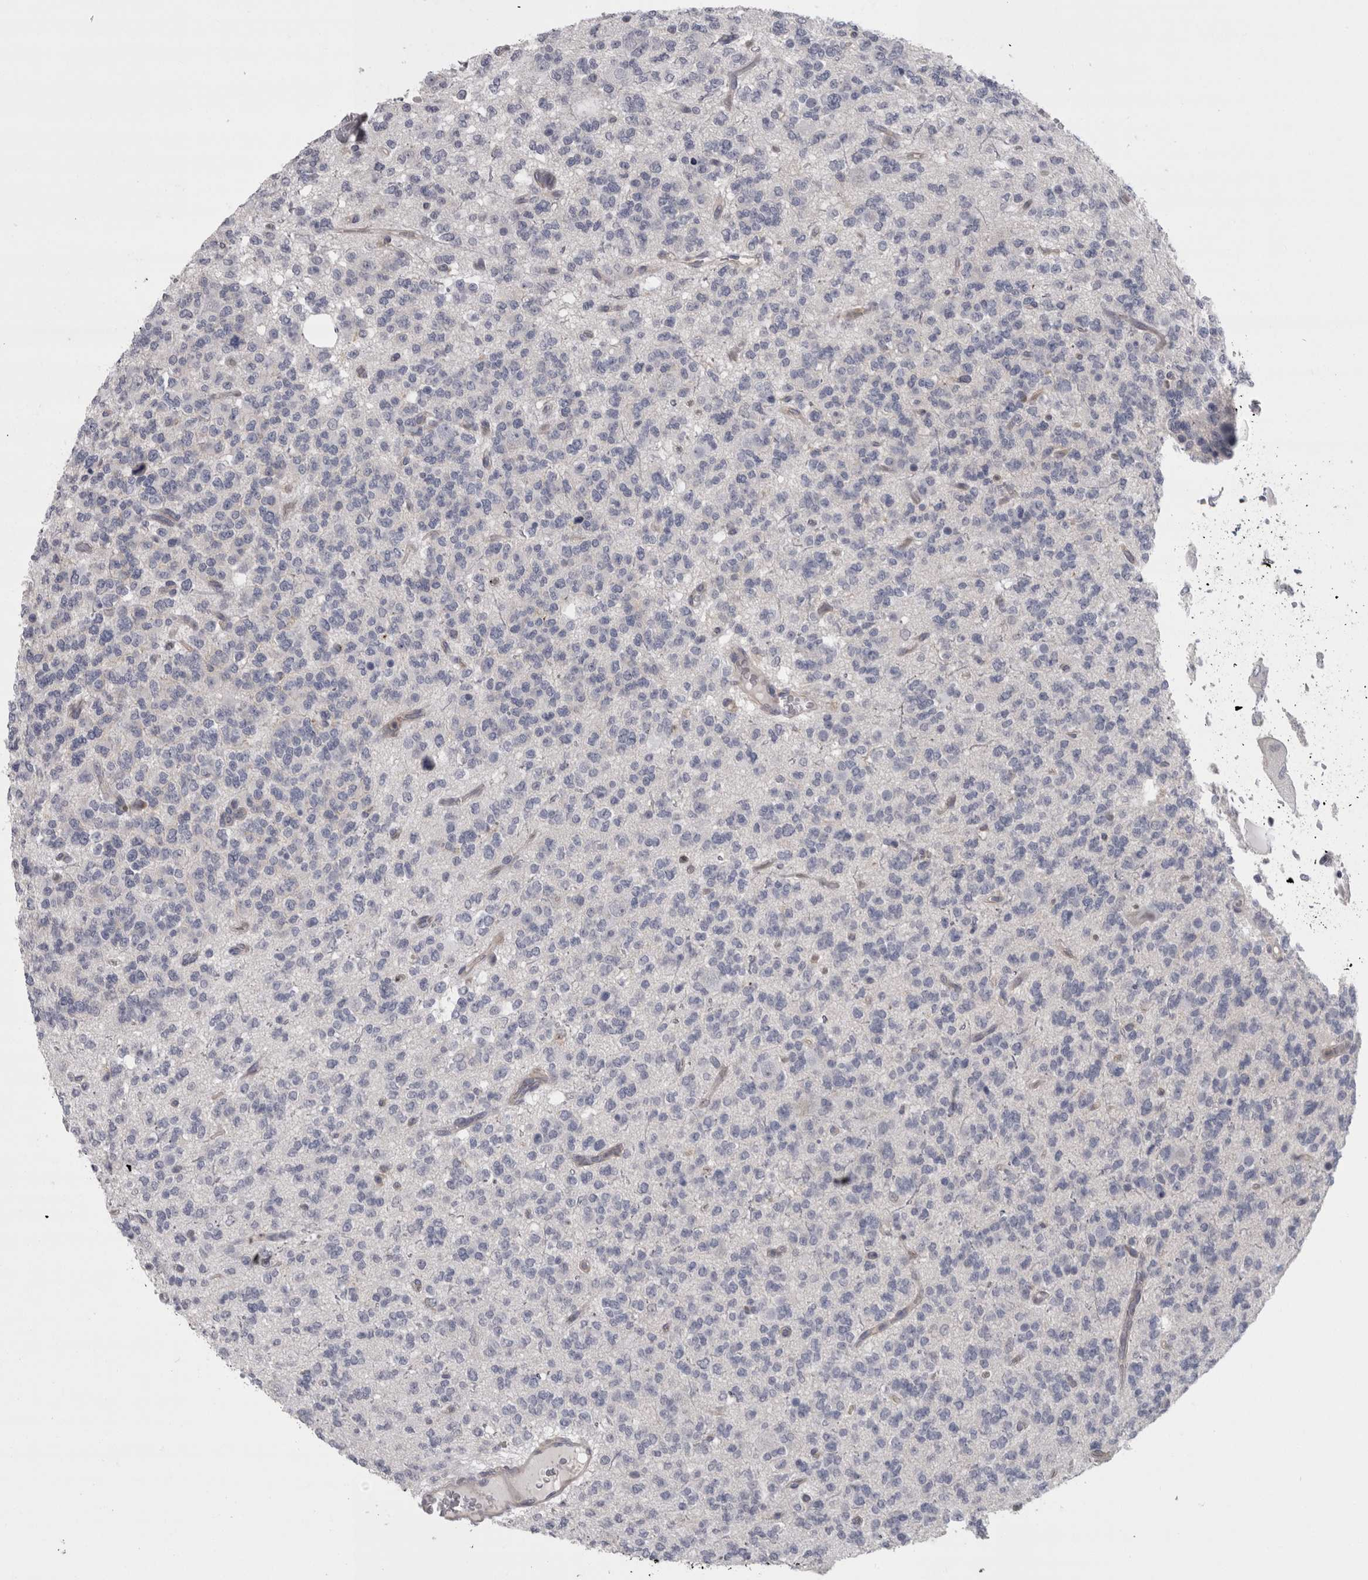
{"staining": {"intensity": "negative", "quantity": "none", "location": "none"}, "tissue": "glioma", "cell_type": "Tumor cells", "image_type": "cancer", "snomed": [{"axis": "morphology", "description": "Glioma, malignant, Low grade"}, {"axis": "topography", "description": "Brain"}], "caption": "Glioma was stained to show a protein in brown. There is no significant expression in tumor cells.", "gene": "LYZL6", "patient": {"sex": "male", "age": 38}}